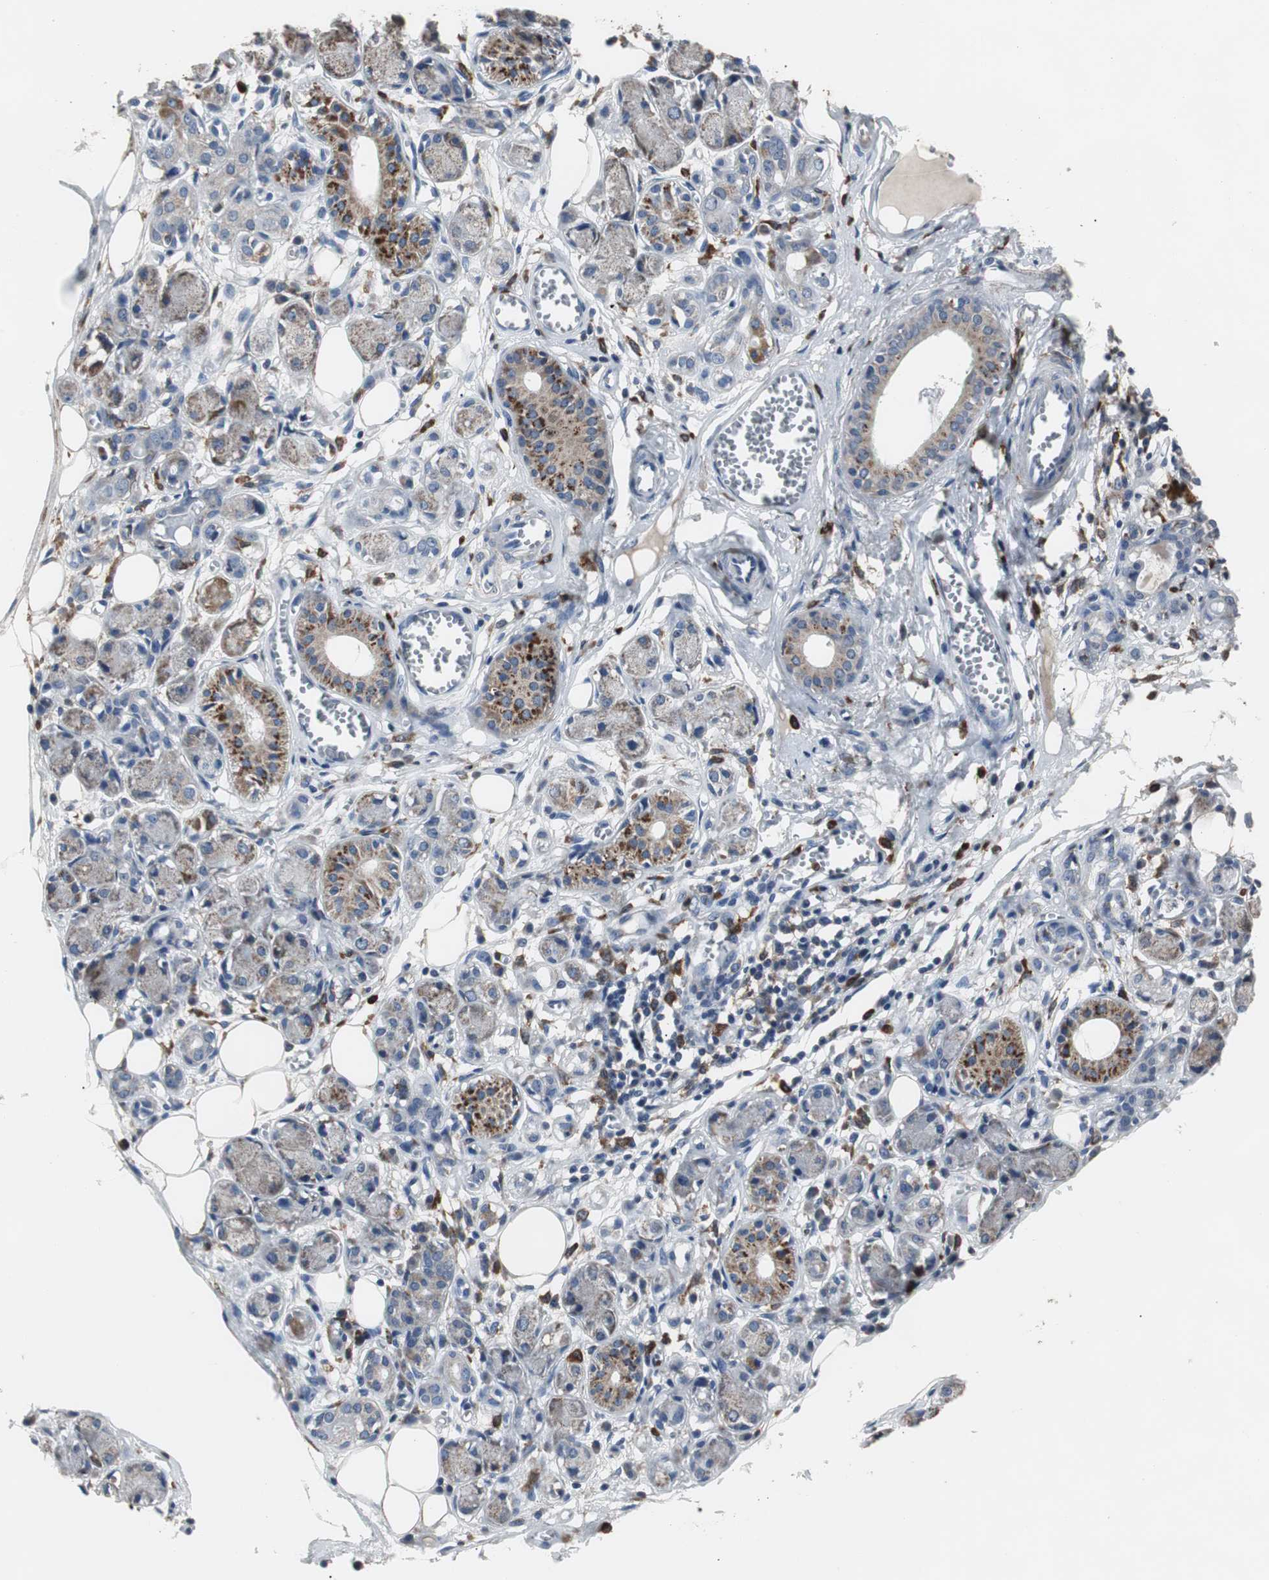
{"staining": {"intensity": "negative", "quantity": "none", "location": "none"}, "tissue": "adipose tissue", "cell_type": "Adipocytes", "image_type": "normal", "snomed": [{"axis": "morphology", "description": "Normal tissue, NOS"}, {"axis": "morphology", "description": "Inflammation, NOS"}, {"axis": "topography", "description": "Vascular tissue"}, {"axis": "topography", "description": "Salivary gland"}], "caption": "DAB (3,3'-diaminobenzidine) immunohistochemical staining of normal human adipose tissue shows no significant expression in adipocytes.", "gene": "NCF2", "patient": {"sex": "female", "age": 75}}